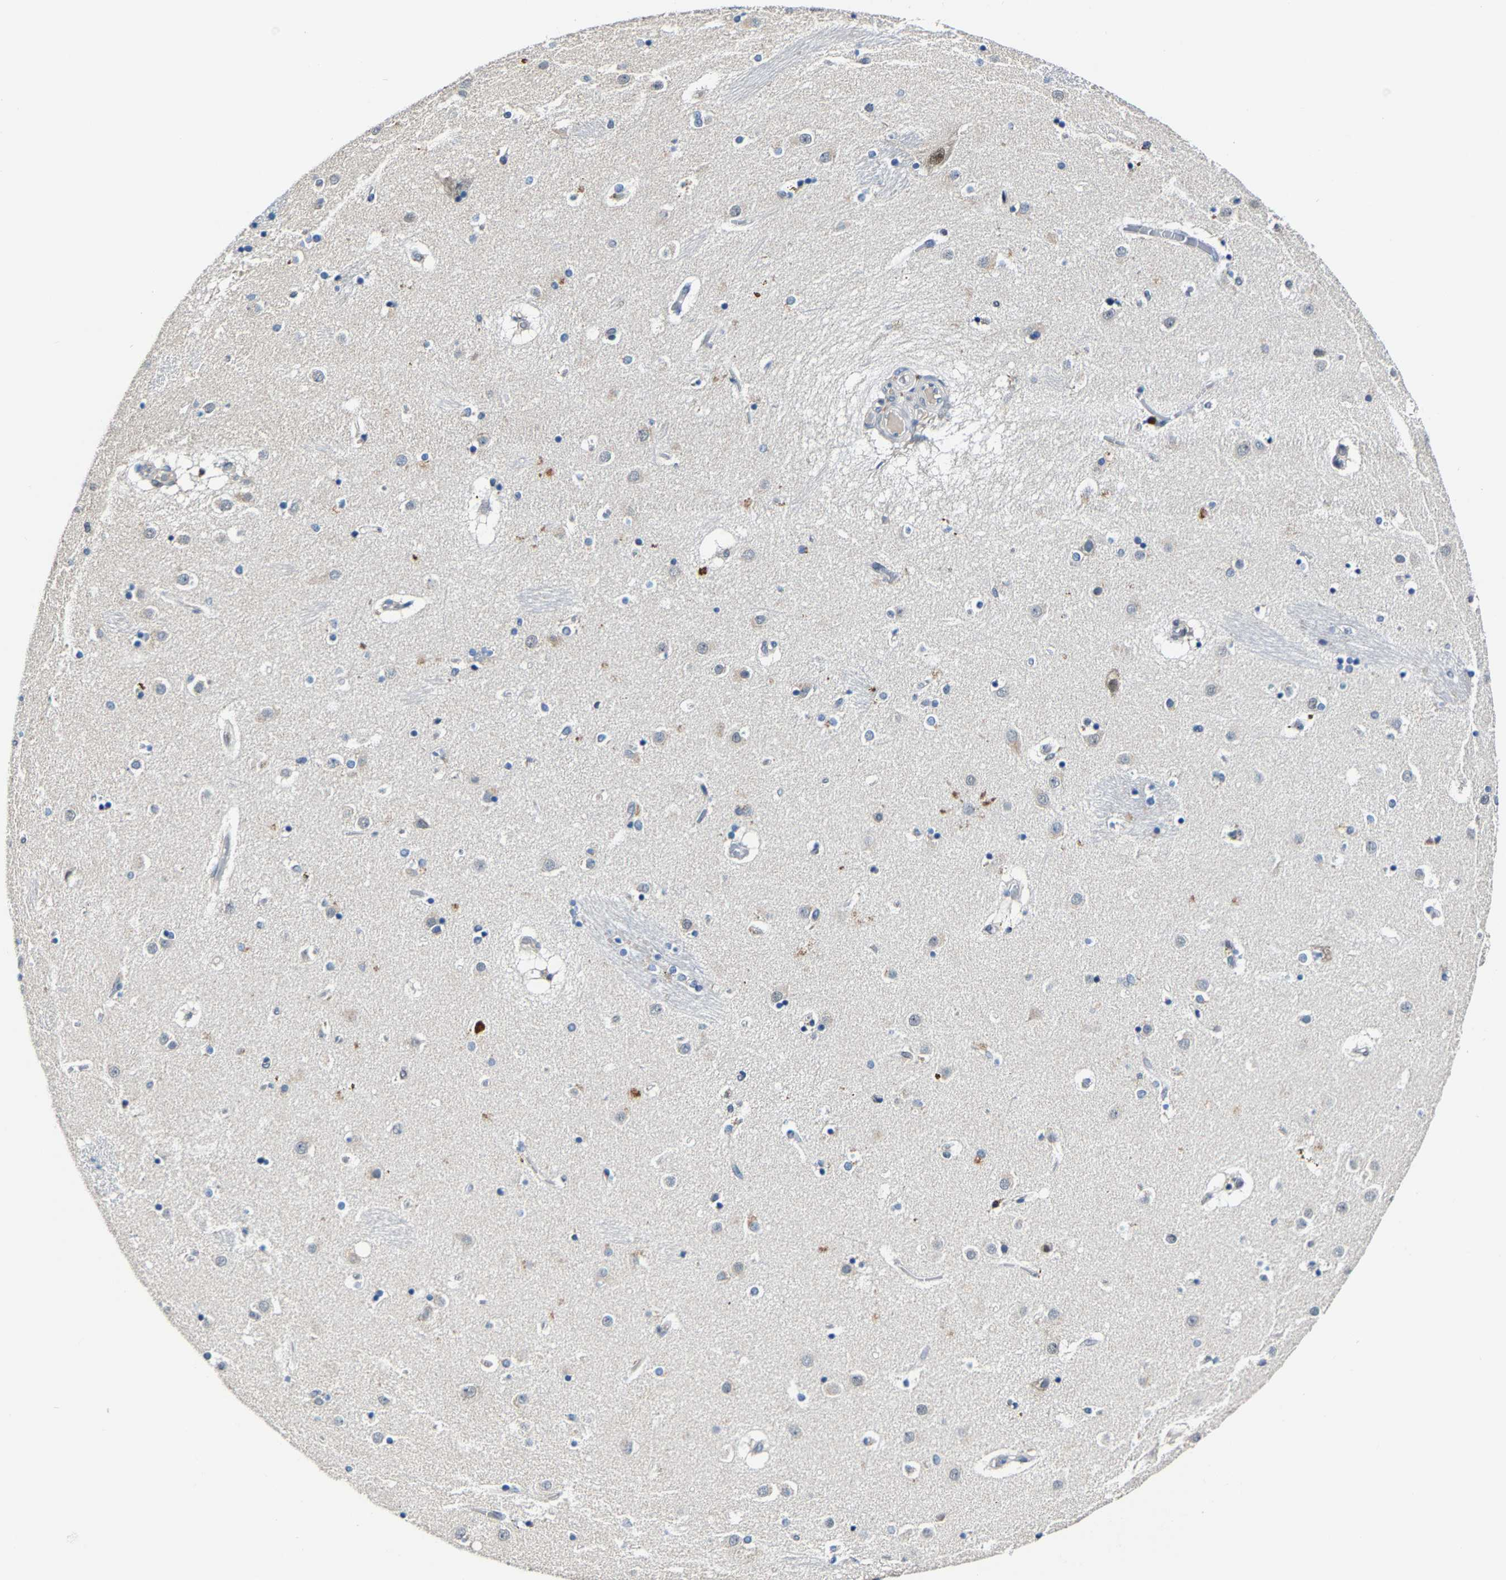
{"staining": {"intensity": "weak", "quantity": "<25%", "location": "cytoplasmic/membranous"}, "tissue": "caudate", "cell_type": "Glial cells", "image_type": "normal", "snomed": [{"axis": "morphology", "description": "Normal tissue, NOS"}, {"axis": "topography", "description": "Lateral ventricle wall"}], "caption": "The histopathology image reveals no staining of glial cells in normal caudate. (DAB immunohistochemistry with hematoxylin counter stain).", "gene": "METTL1", "patient": {"sex": "male", "age": 70}}